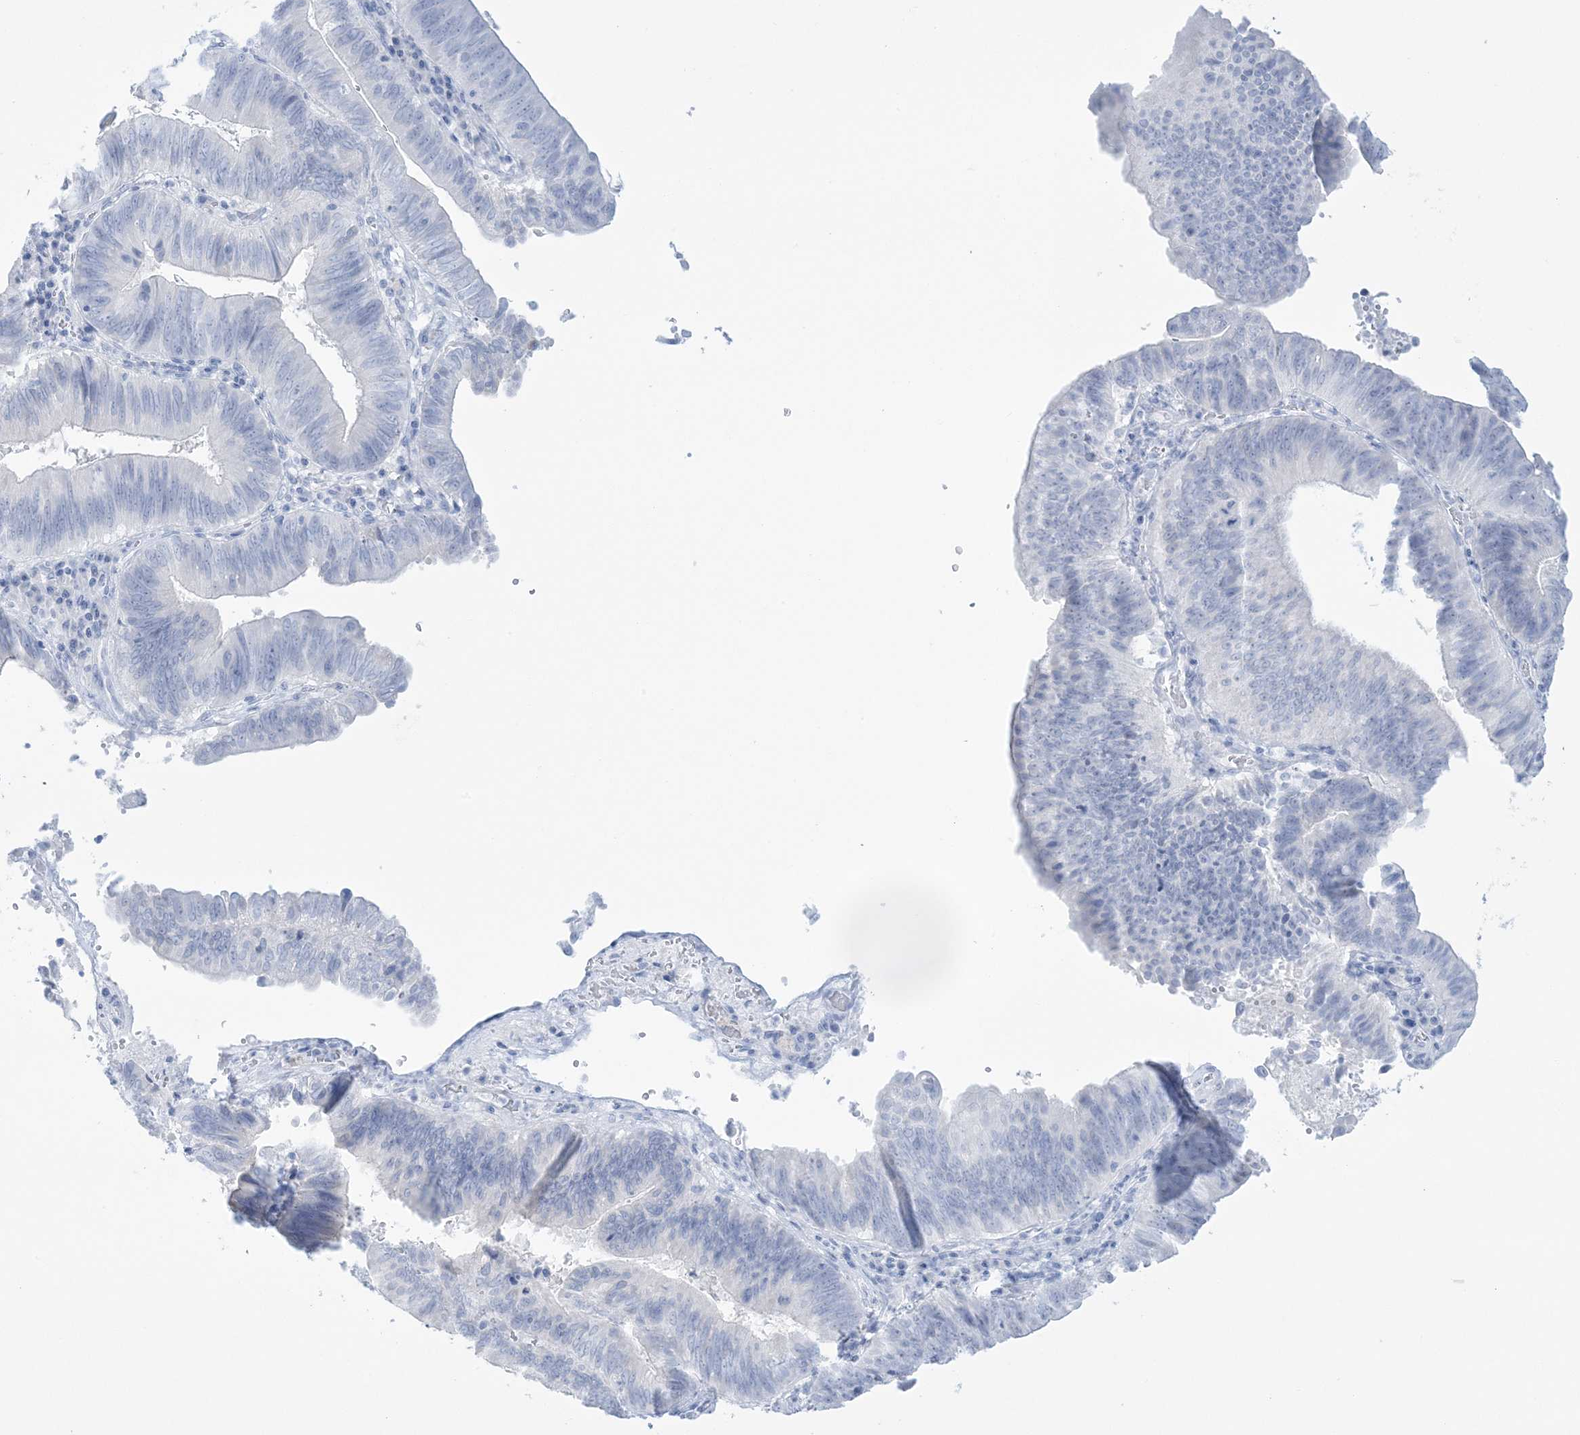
{"staining": {"intensity": "negative", "quantity": "none", "location": "none"}, "tissue": "pancreatic cancer", "cell_type": "Tumor cells", "image_type": "cancer", "snomed": [{"axis": "morphology", "description": "Adenocarcinoma, NOS"}, {"axis": "topography", "description": "Pancreas"}], "caption": "This is an immunohistochemistry histopathology image of human adenocarcinoma (pancreatic). There is no staining in tumor cells.", "gene": "AGXT", "patient": {"sex": "male", "age": 63}}